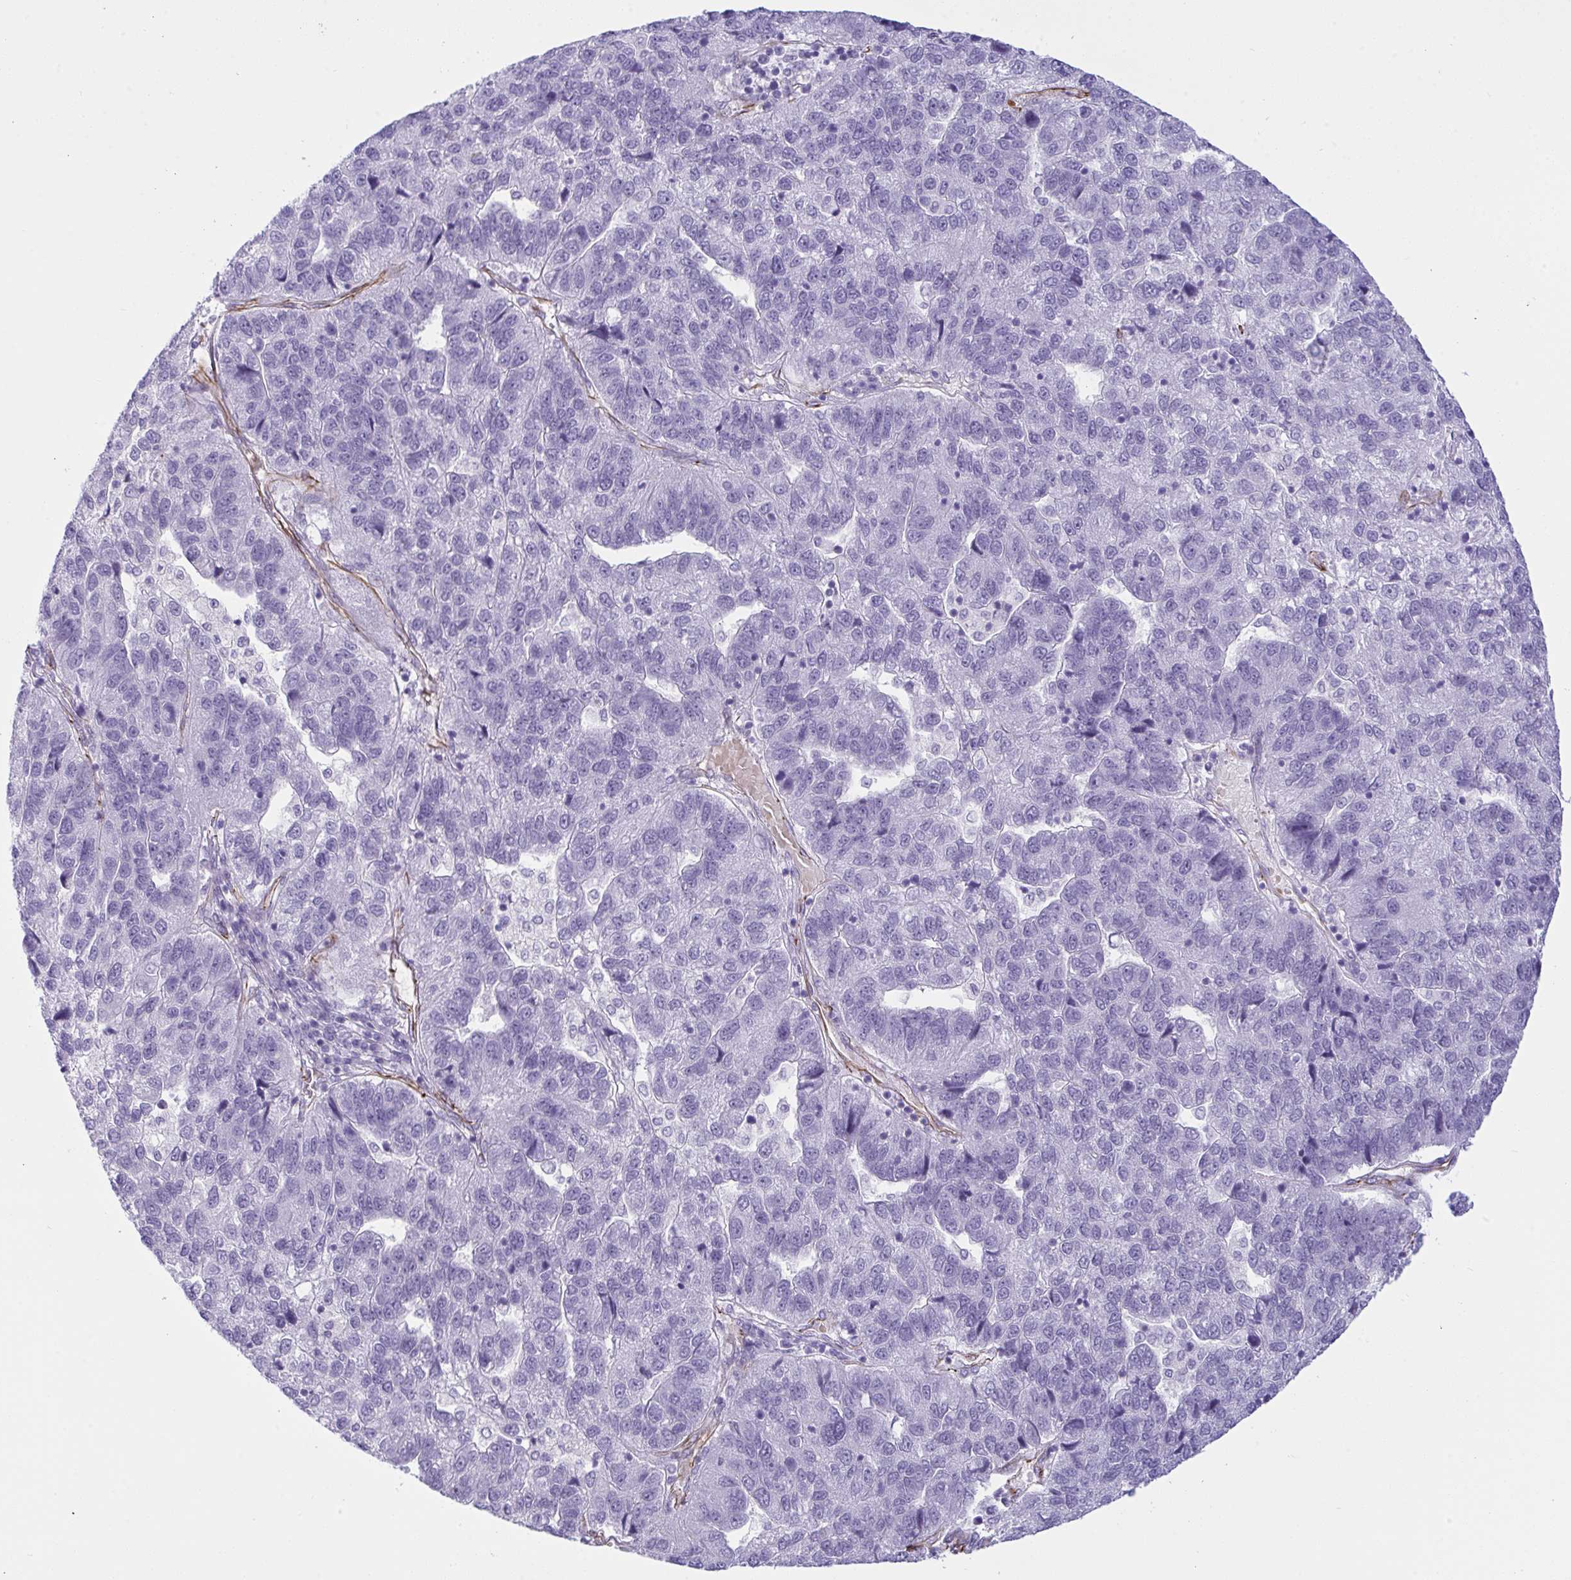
{"staining": {"intensity": "negative", "quantity": "none", "location": "none"}, "tissue": "pancreatic cancer", "cell_type": "Tumor cells", "image_type": "cancer", "snomed": [{"axis": "morphology", "description": "Adenocarcinoma, NOS"}, {"axis": "topography", "description": "Pancreas"}], "caption": "Tumor cells show no significant protein expression in pancreatic adenocarcinoma.", "gene": "SLC35B1", "patient": {"sex": "female", "age": 61}}